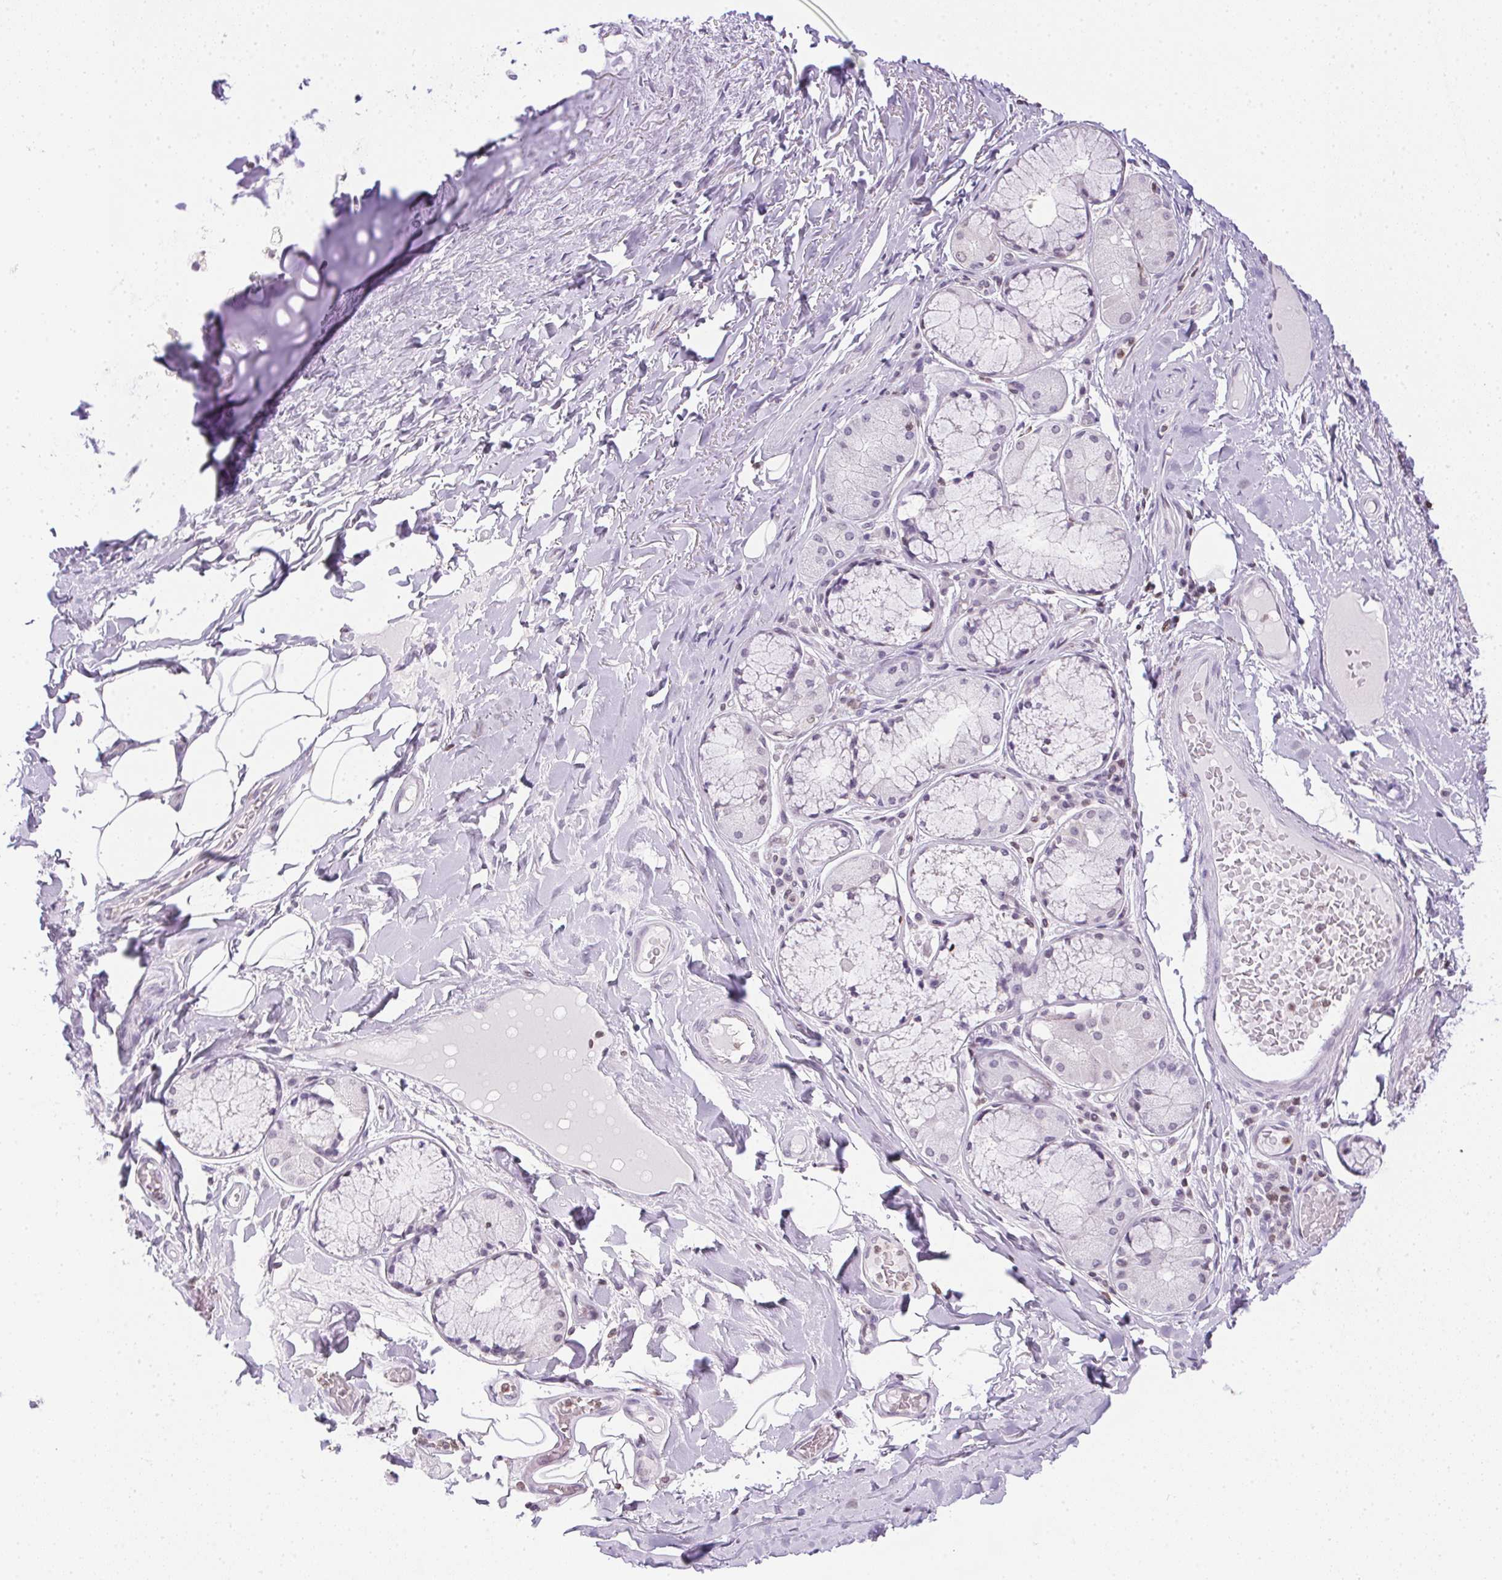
{"staining": {"intensity": "negative", "quantity": "none", "location": "none"}, "tissue": "adipose tissue", "cell_type": "Adipocytes", "image_type": "normal", "snomed": [{"axis": "morphology", "description": "Normal tissue, NOS"}, {"axis": "topography", "description": "Cartilage tissue"}, {"axis": "topography", "description": "Bronchus"}], "caption": "Immunohistochemistry (IHC) micrograph of unremarkable adipose tissue: adipose tissue stained with DAB exhibits no significant protein staining in adipocytes.", "gene": "PRL", "patient": {"sex": "male", "age": 64}}